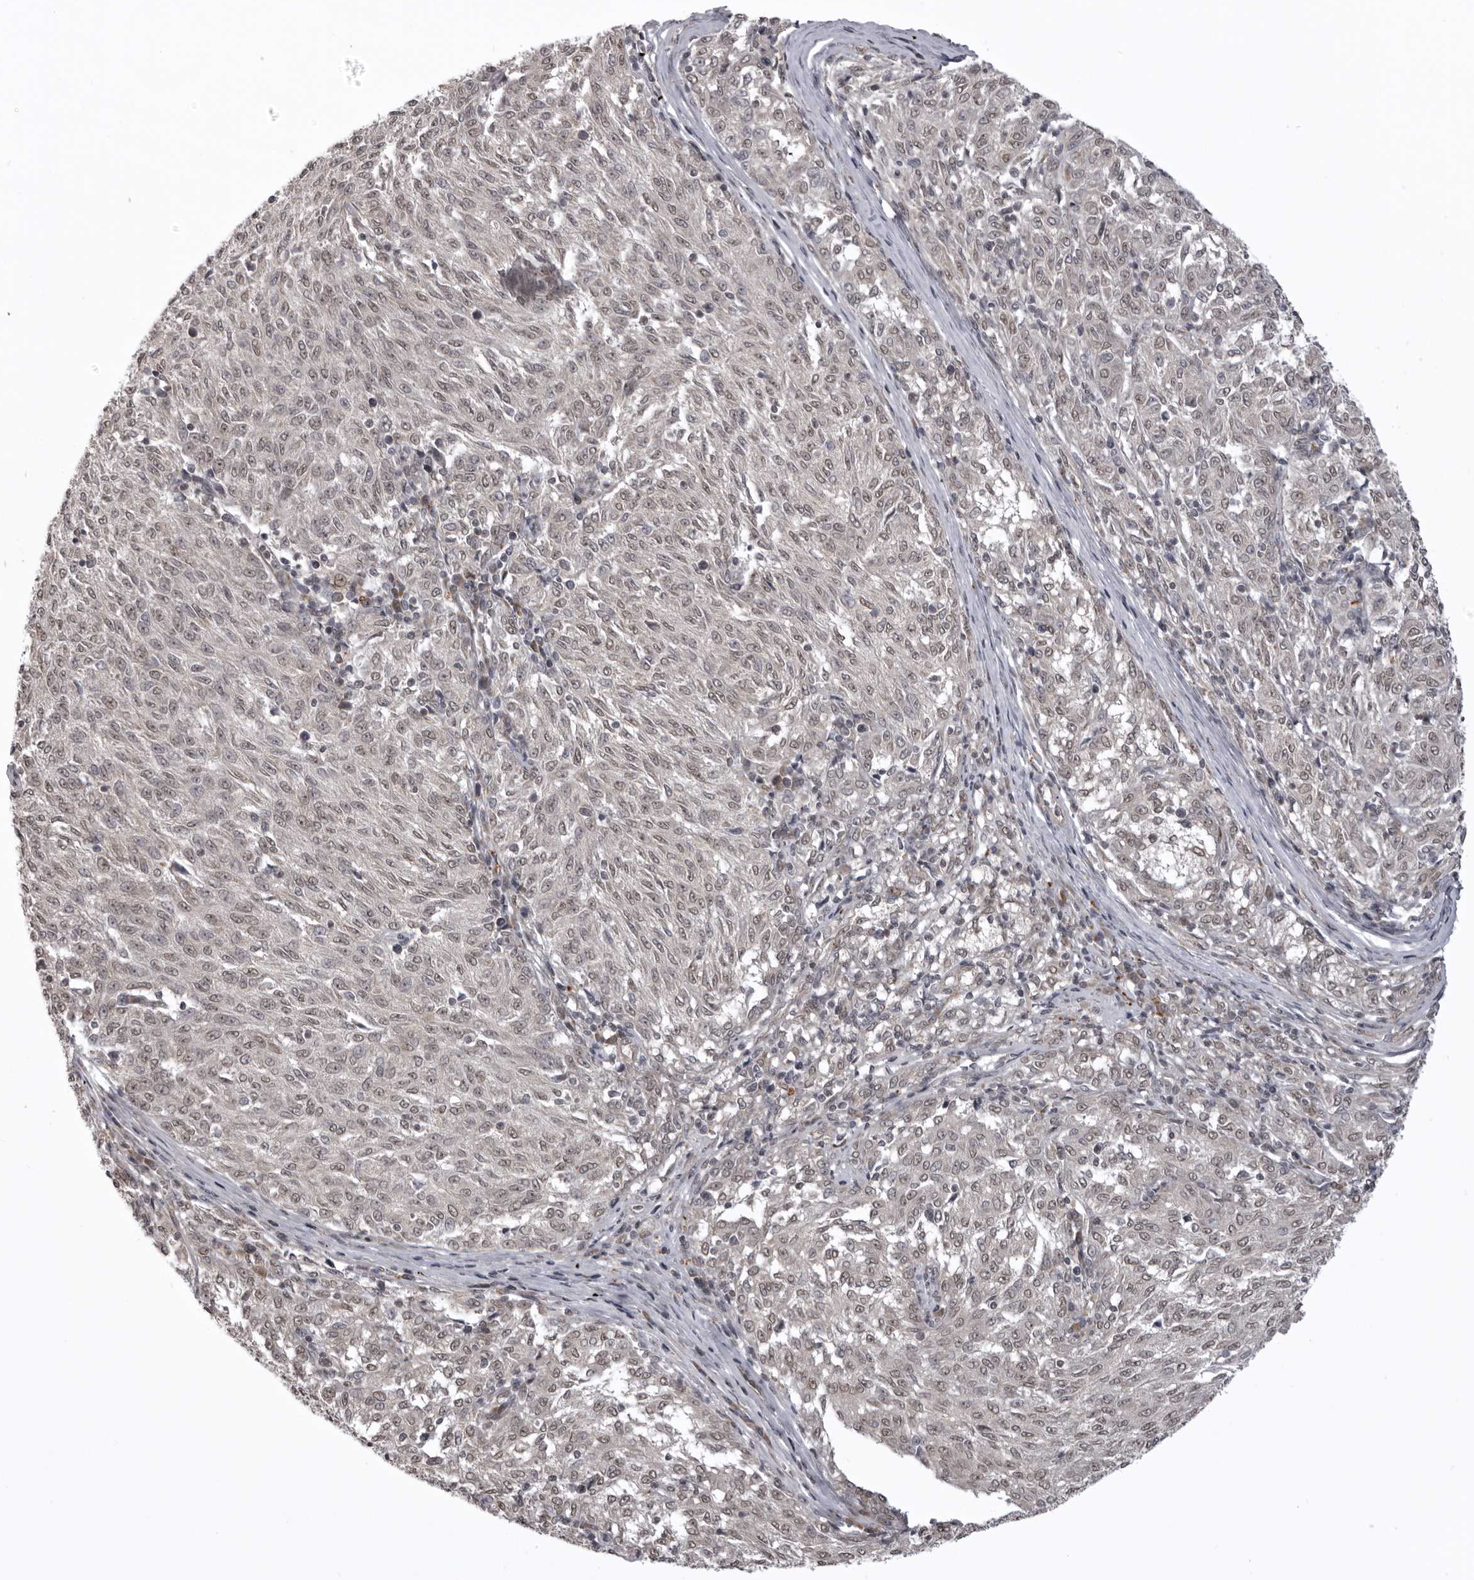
{"staining": {"intensity": "weak", "quantity": "25%-75%", "location": "nuclear"}, "tissue": "melanoma", "cell_type": "Tumor cells", "image_type": "cancer", "snomed": [{"axis": "morphology", "description": "Malignant melanoma, NOS"}, {"axis": "topography", "description": "Skin"}], "caption": "Melanoma was stained to show a protein in brown. There is low levels of weak nuclear positivity in about 25%-75% of tumor cells. (DAB (3,3'-diaminobenzidine) IHC, brown staining for protein, blue staining for nuclei).", "gene": "C1orf109", "patient": {"sex": "female", "age": 72}}